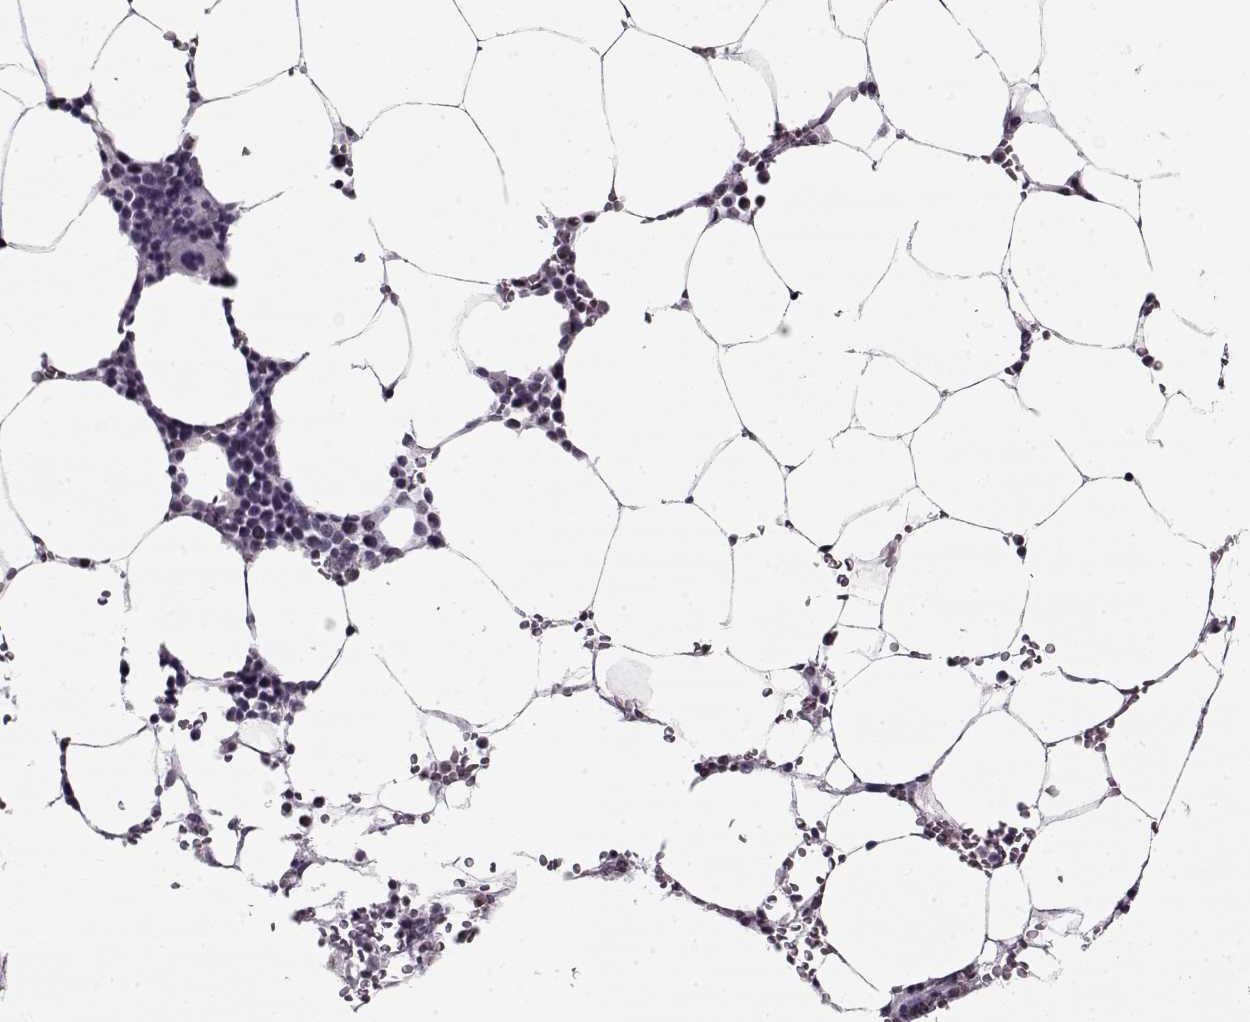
{"staining": {"intensity": "negative", "quantity": "none", "location": "none"}, "tissue": "bone marrow", "cell_type": "Hematopoietic cells", "image_type": "normal", "snomed": [{"axis": "morphology", "description": "Normal tissue, NOS"}, {"axis": "topography", "description": "Bone marrow"}], "caption": "Immunohistochemistry (IHC) of benign bone marrow exhibits no staining in hematopoietic cells. Brightfield microscopy of immunohistochemistry (IHC) stained with DAB (3,3'-diaminobenzidine) (brown) and hematoxylin (blue), captured at high magnification.", "gene": "PRMT8", "patient": {"sex": "female", "age": 52}}